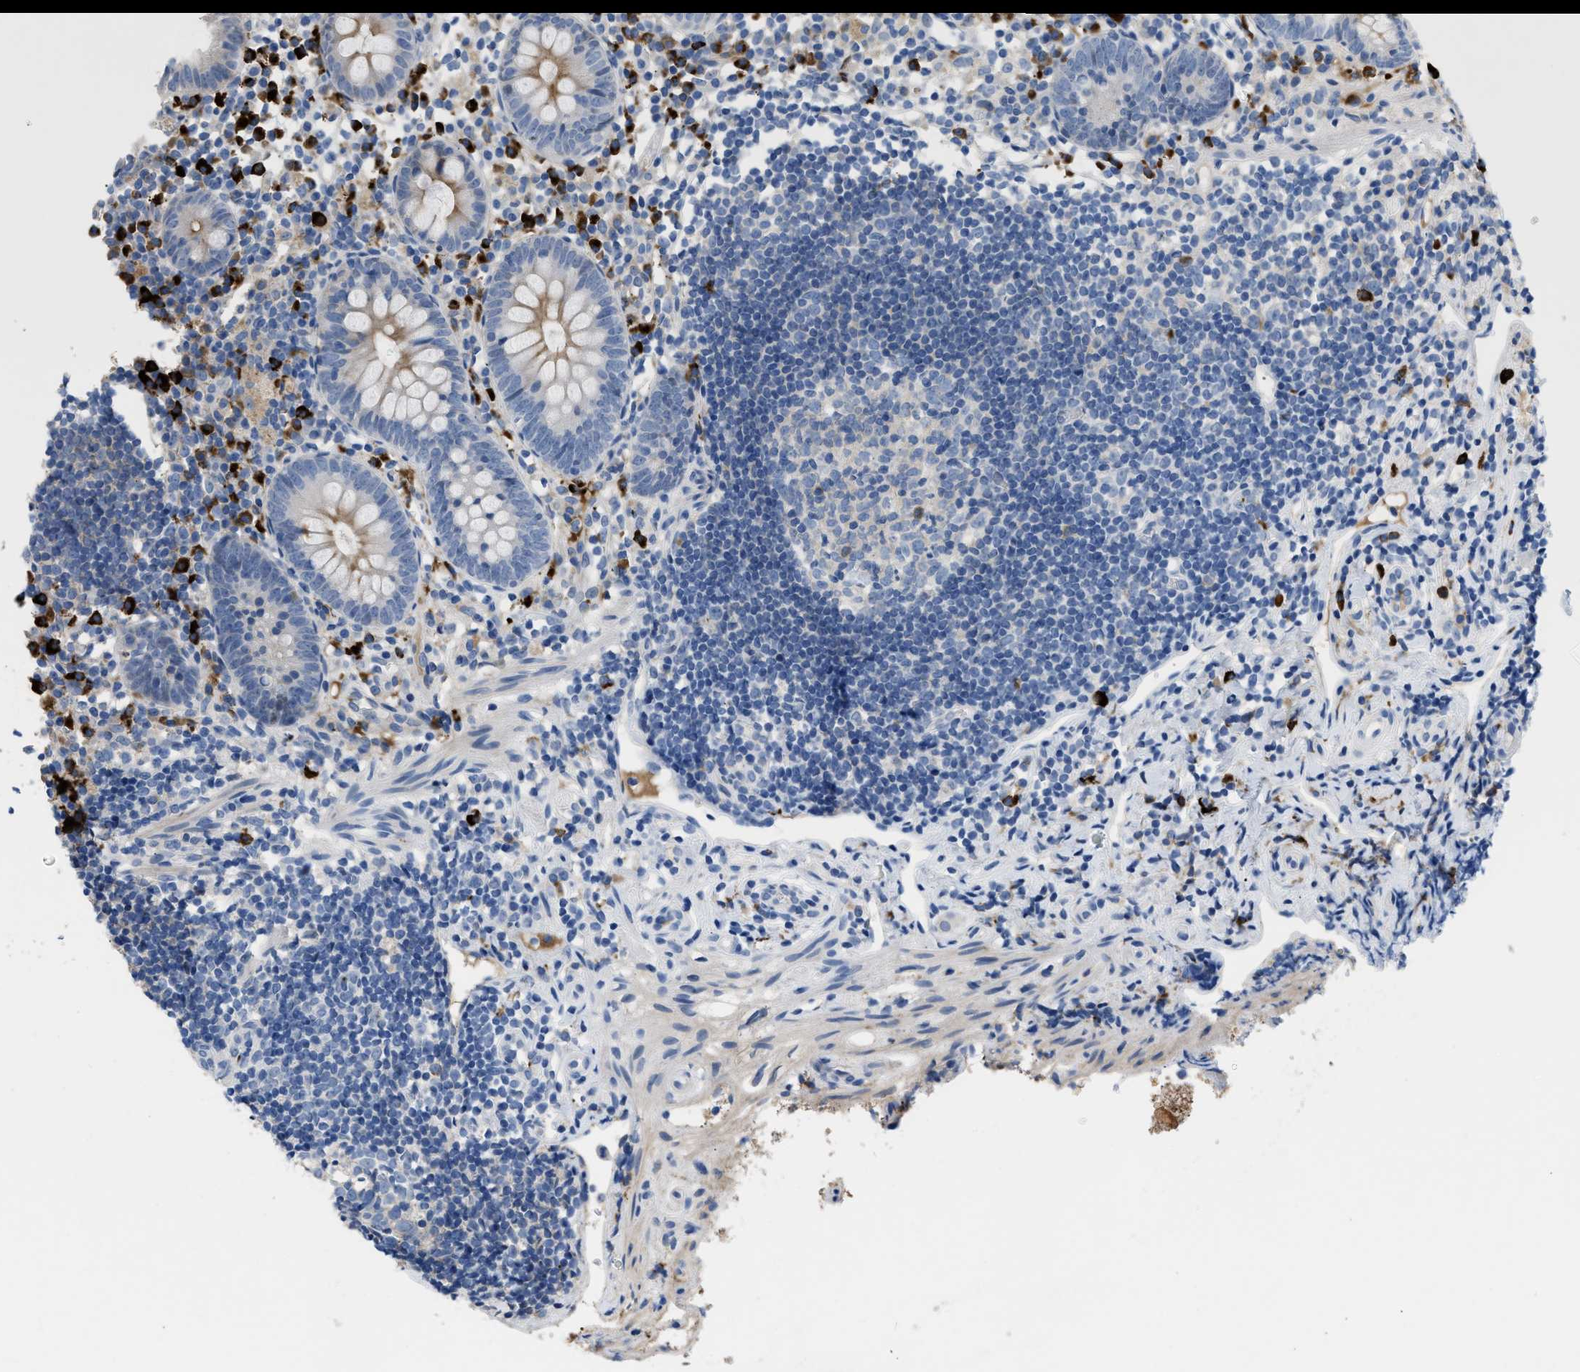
{"staining": {"intensity": "negative", "quantity": "none", "location": "none"}, "tissue": "appendix", "cell_type": "Glandular cells", "image_type": "normal", "snomed": [{"axis": "morphology", "description": "Normal tissue, NOS"}, {"axis": "topography", "description": "Appendix"}], "caption": "This is an immunohistochemistry histopathology image of benign human appendix. There is no expression in glandular cells.", "gene": "FGF18", "patient": {"sex": "female", "age": 20}}